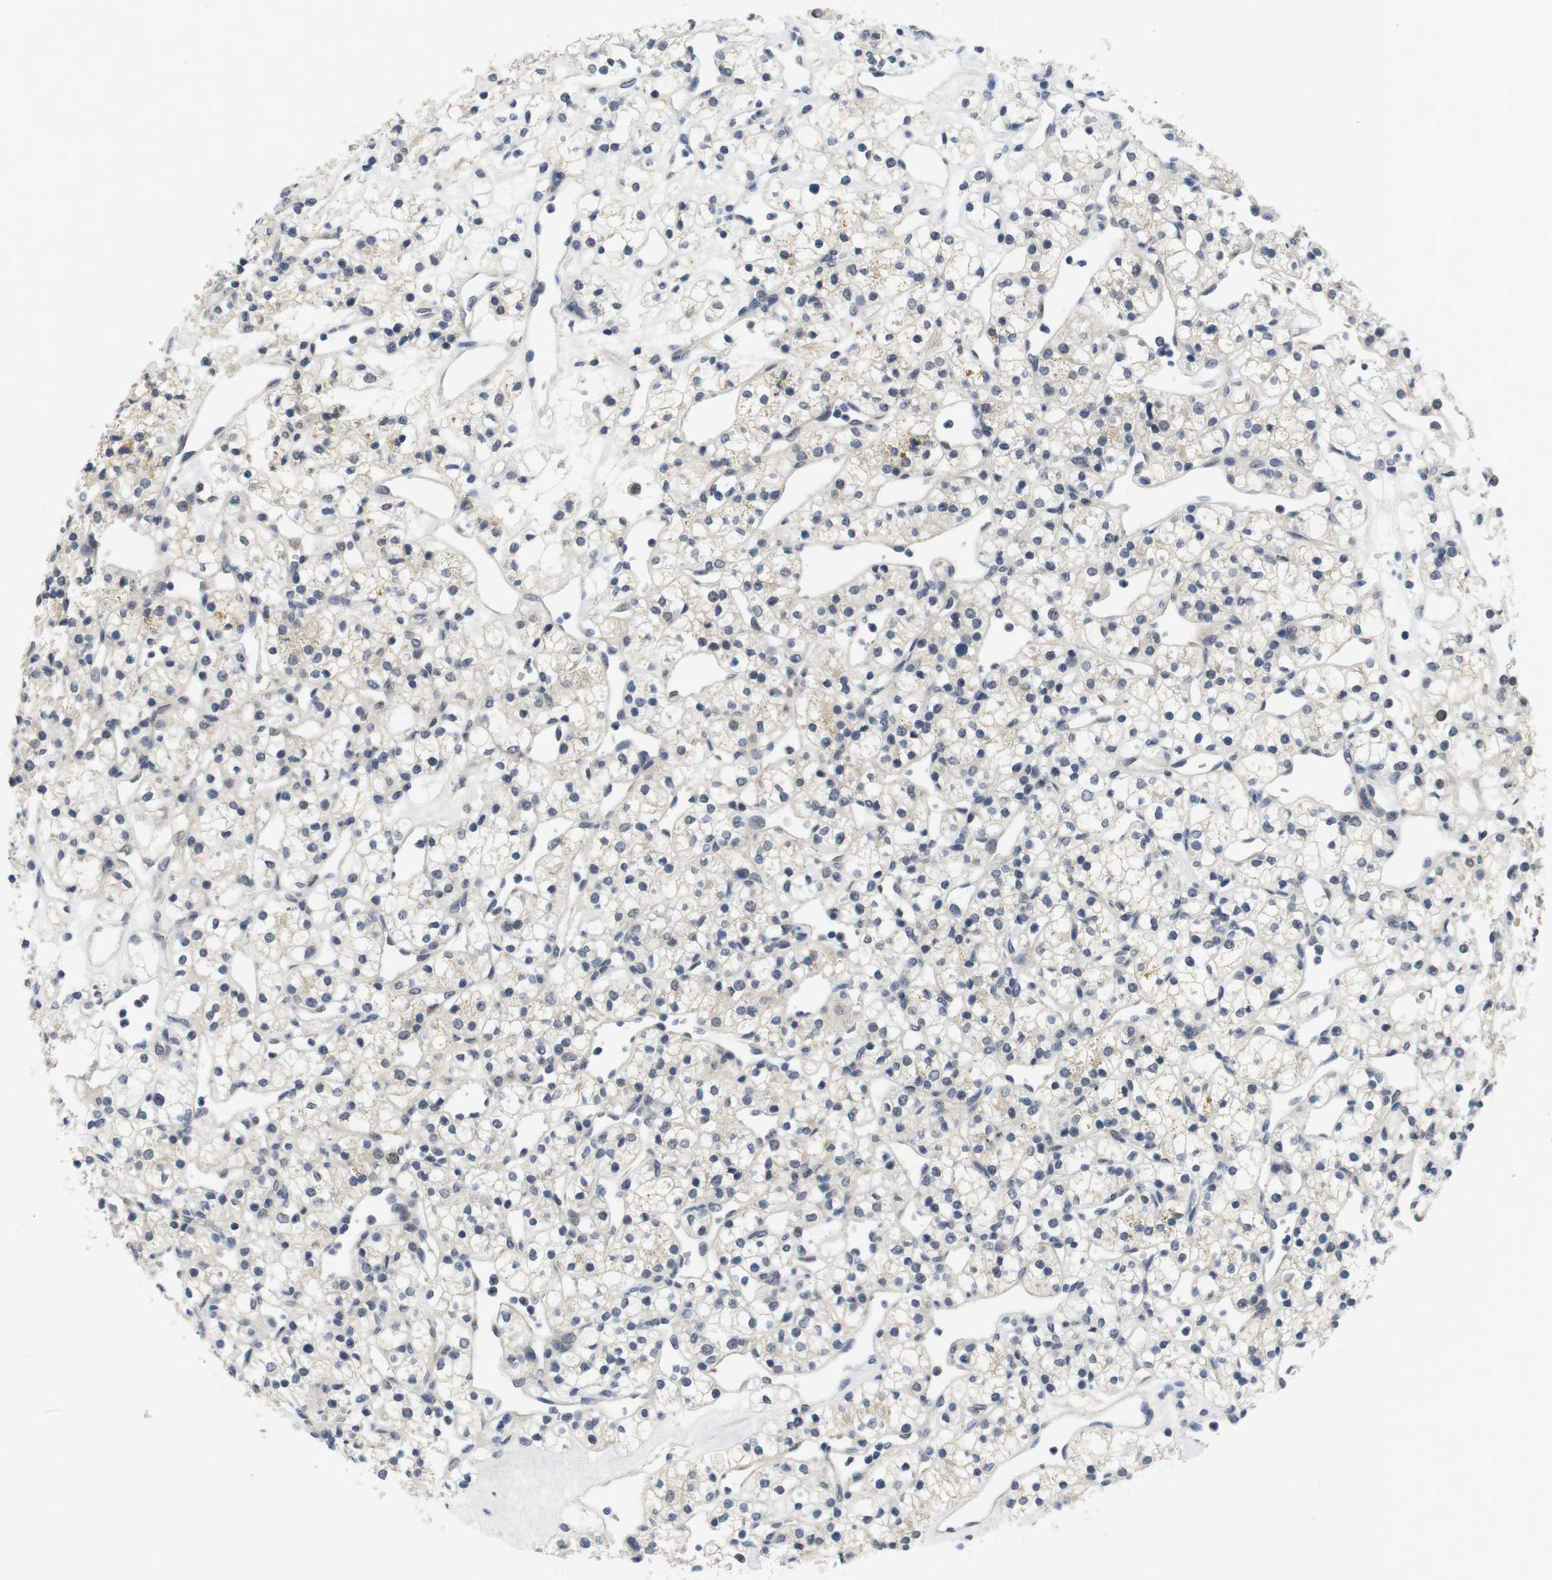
{"staining": {"intensity": "weak", "quantity": "25%-75%", "location": "cytoplasmic/membranous"}, "tissue": "renal cancer", "cell_type": "Tumor cells", "image_type": "cancer", "snomed": [{"axis": "morphology", "description": "Adenocarcinoma, NOS"}, {"axis": "topography", "description": "Kidney"}], "caption": "About 25%-75% of tumor cells in human renal cancer (adenocarcinoma) display weak cytoplasmic/membranous protein staining as visualized by brown immunohistochemical staining.", "gene": "SKP2", "patient": {"sex": "female", "age": 60}}